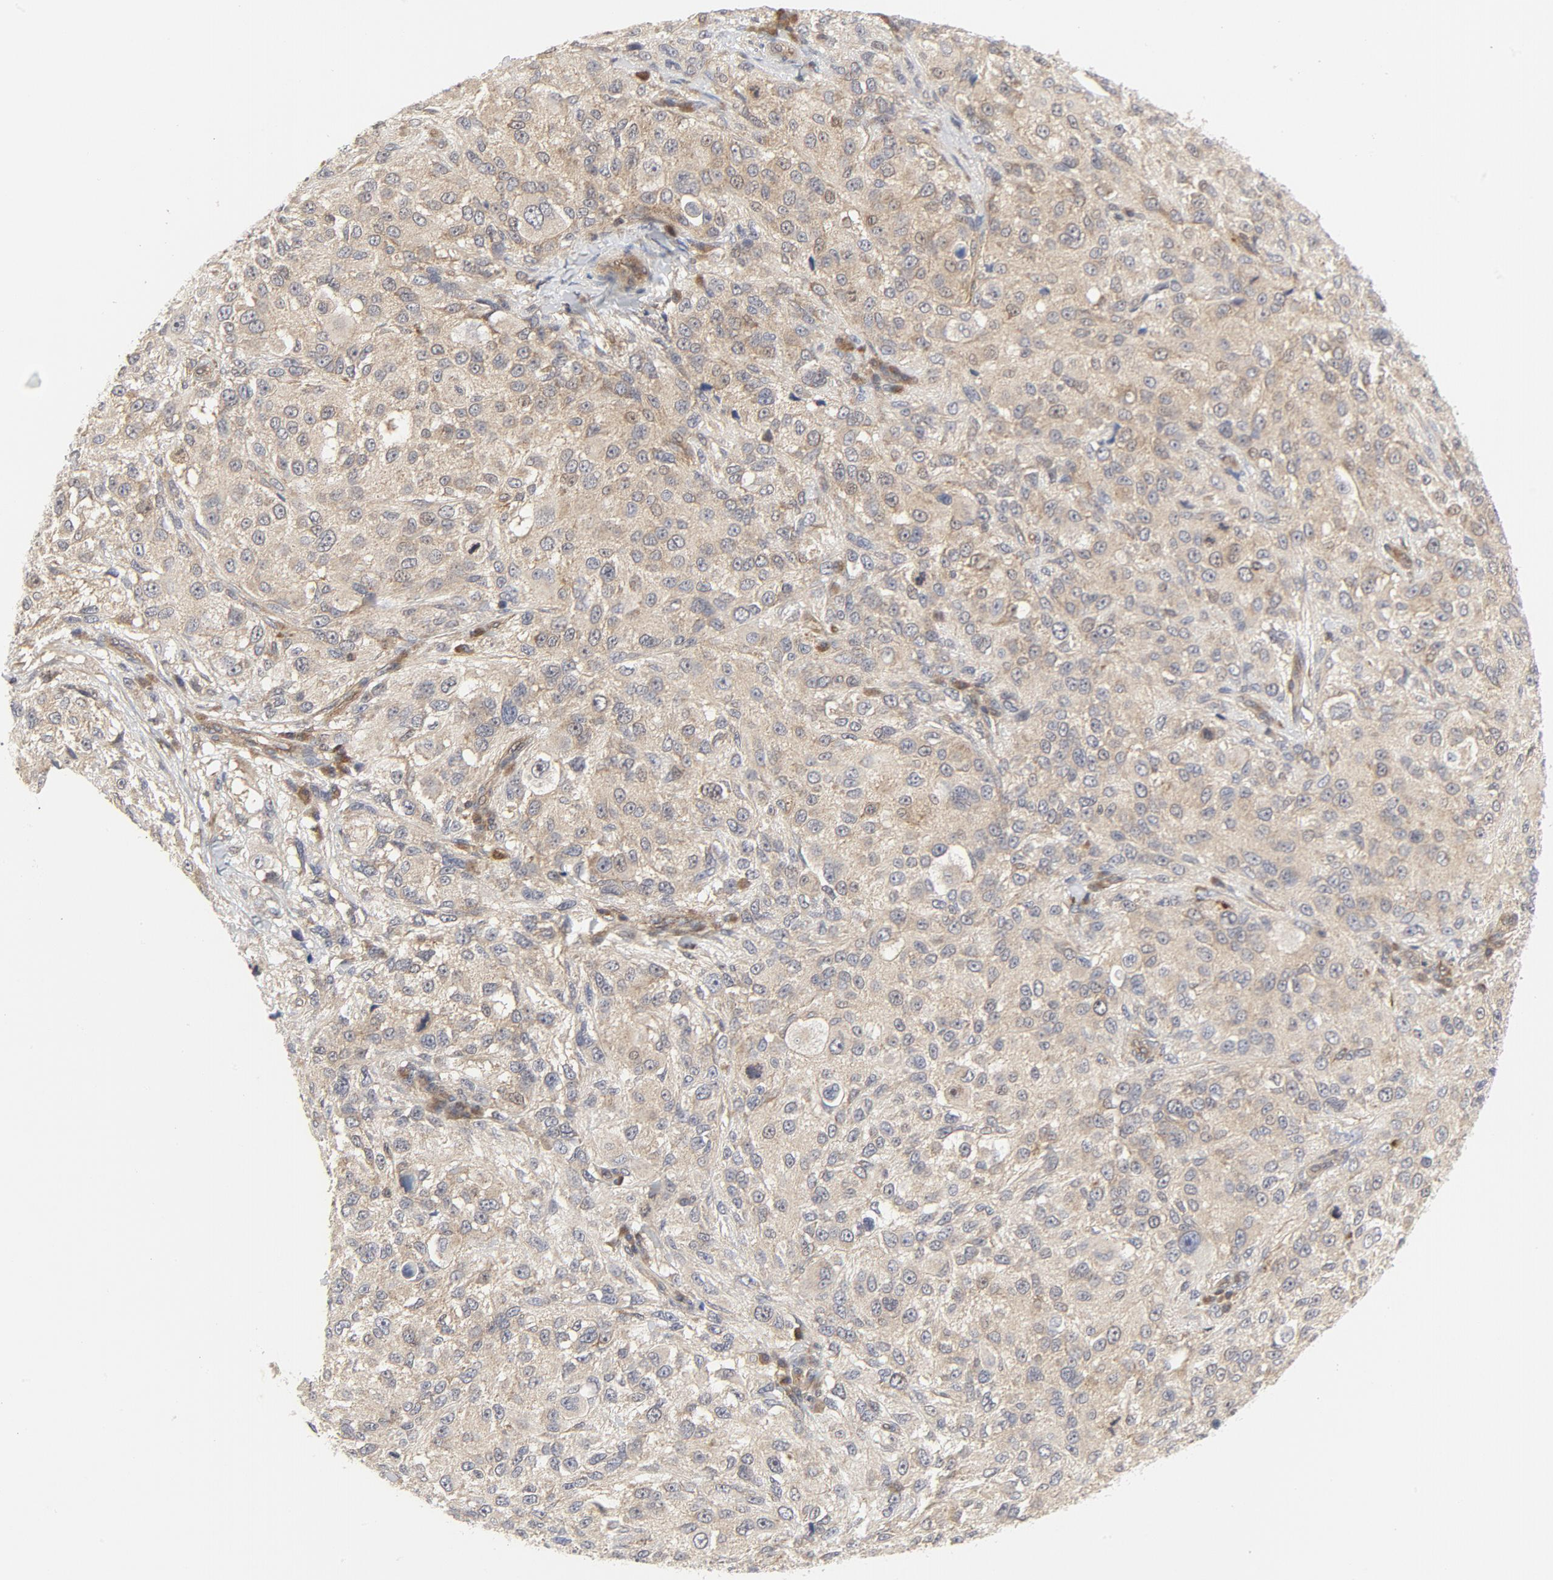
{"staining": {"intensity": "weak", "quantity": ">75%", "location": "cytoplasmic/membranous"}, "tissue": "melanoma", "cell_type": "Tumor cells", "image_type": "cancer", "snomed": [{"axis": "morphology", "description": "Necrosis, NOS"}, {"axis": "morphology", "description": "Malignant melanoma, NOS"}, {"axis": "topography", "description": "Skin"}], "caption": "Immunohistochemistry (IHC) histopathology image of neoplastic tissue: human malignant melanoma stained using immunohistochemistry (IHC) exhibits low levels of weak protein expression localized specifically in the cytoplasmic/membranous of tumor cells, appearing as a cytoplasmic/membranous brown color.", "gene": "MAP2K7", "patient": {"sex": "female", "age": 87}}